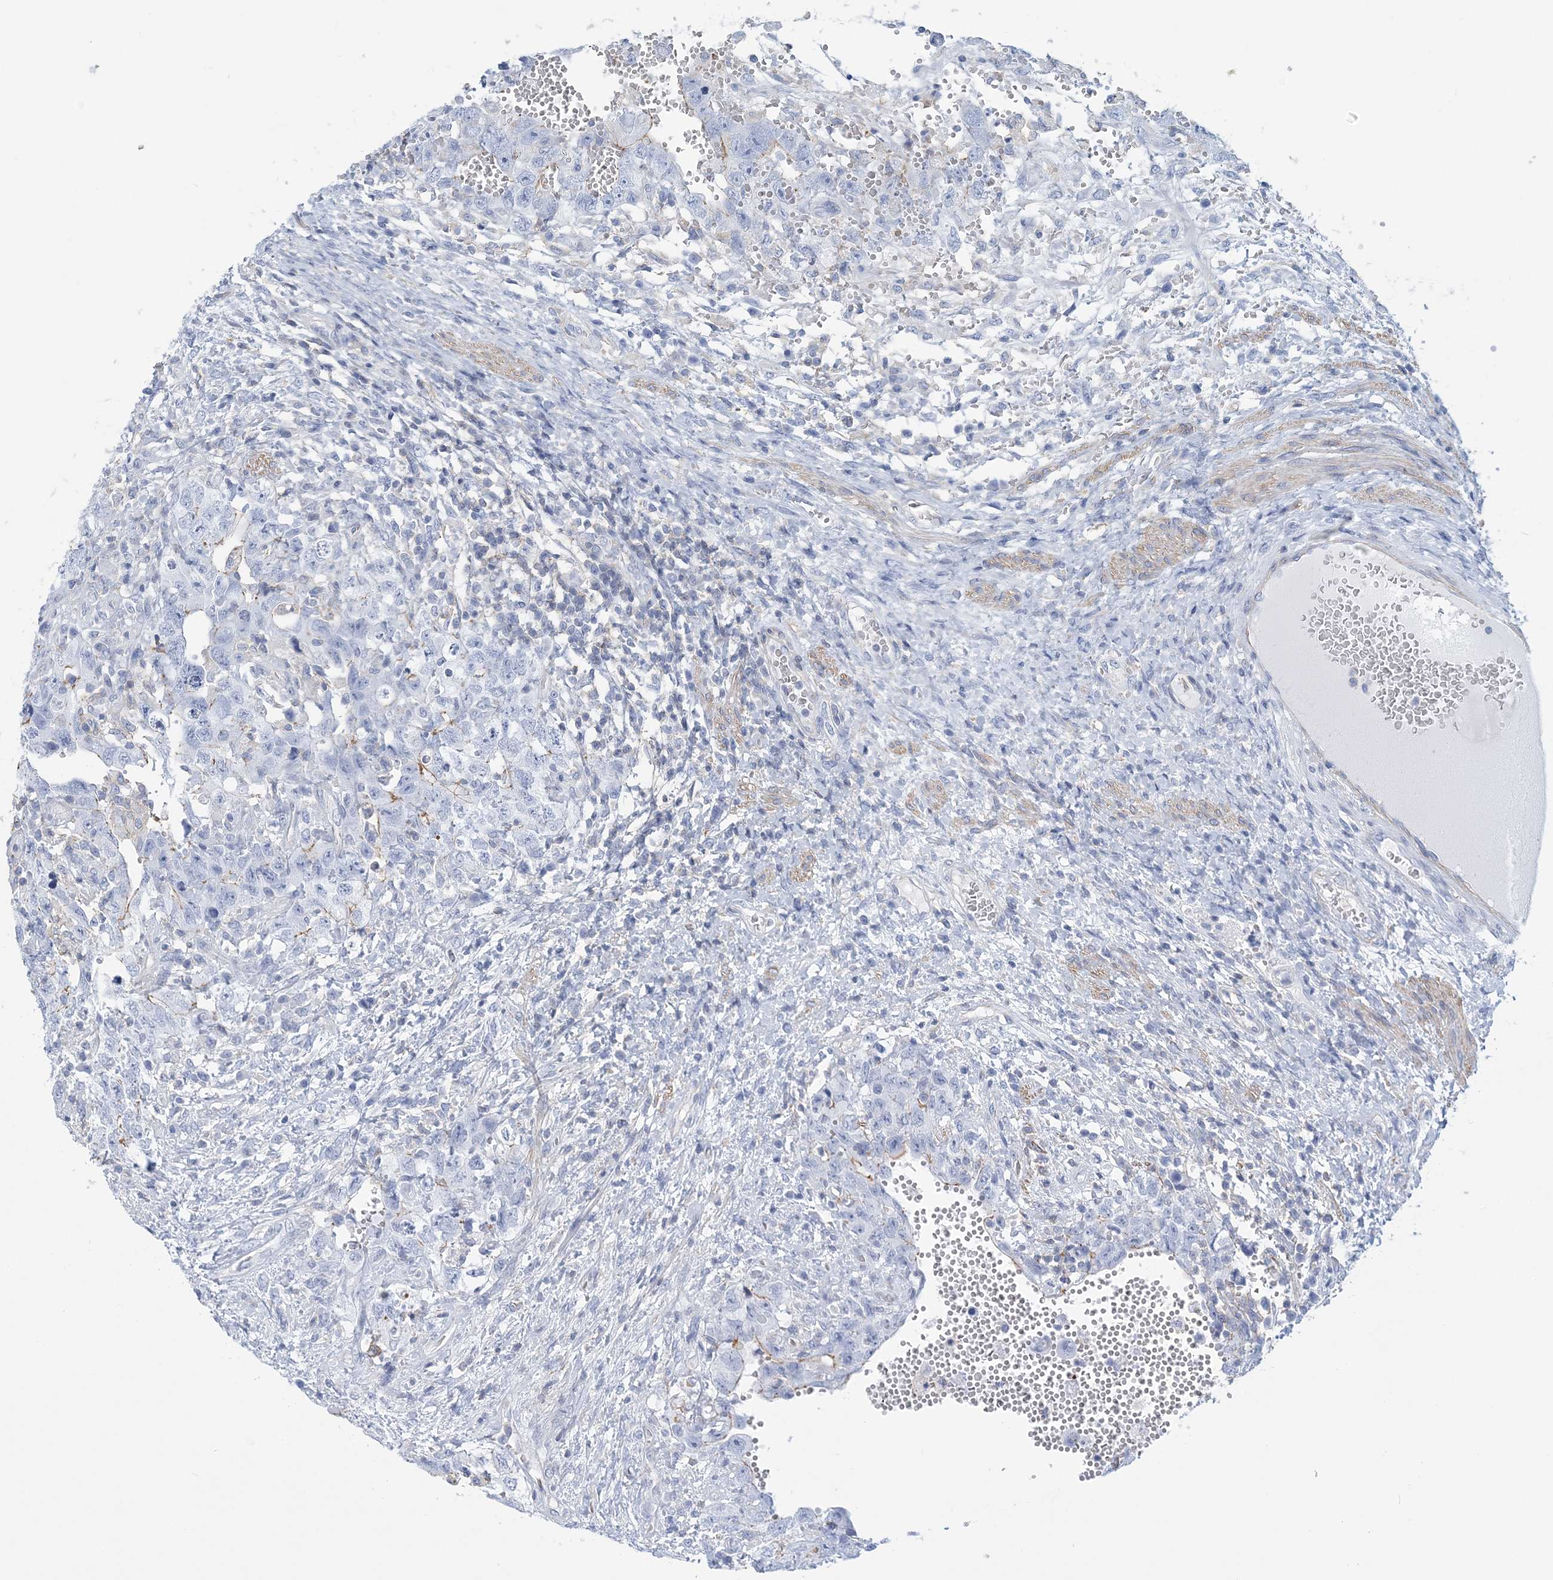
{"staining": {"intensity": "negative", "quantity": "none", "location": "none"}, "tissue": "testis cancer", "cell_type": "Tumor cells", "image_type": "cancer", "snomed": [{"axis": "morphology", "description": "Carcinoma, Embryonal, NOS"}, {"axis": "topography", "description": "Testis"}], "caption": "Tumor cells show no significant staining in testis embryonal carcinoma.", "gene": "C11orf21", "patient": {"sex": "male", "age": 26}}